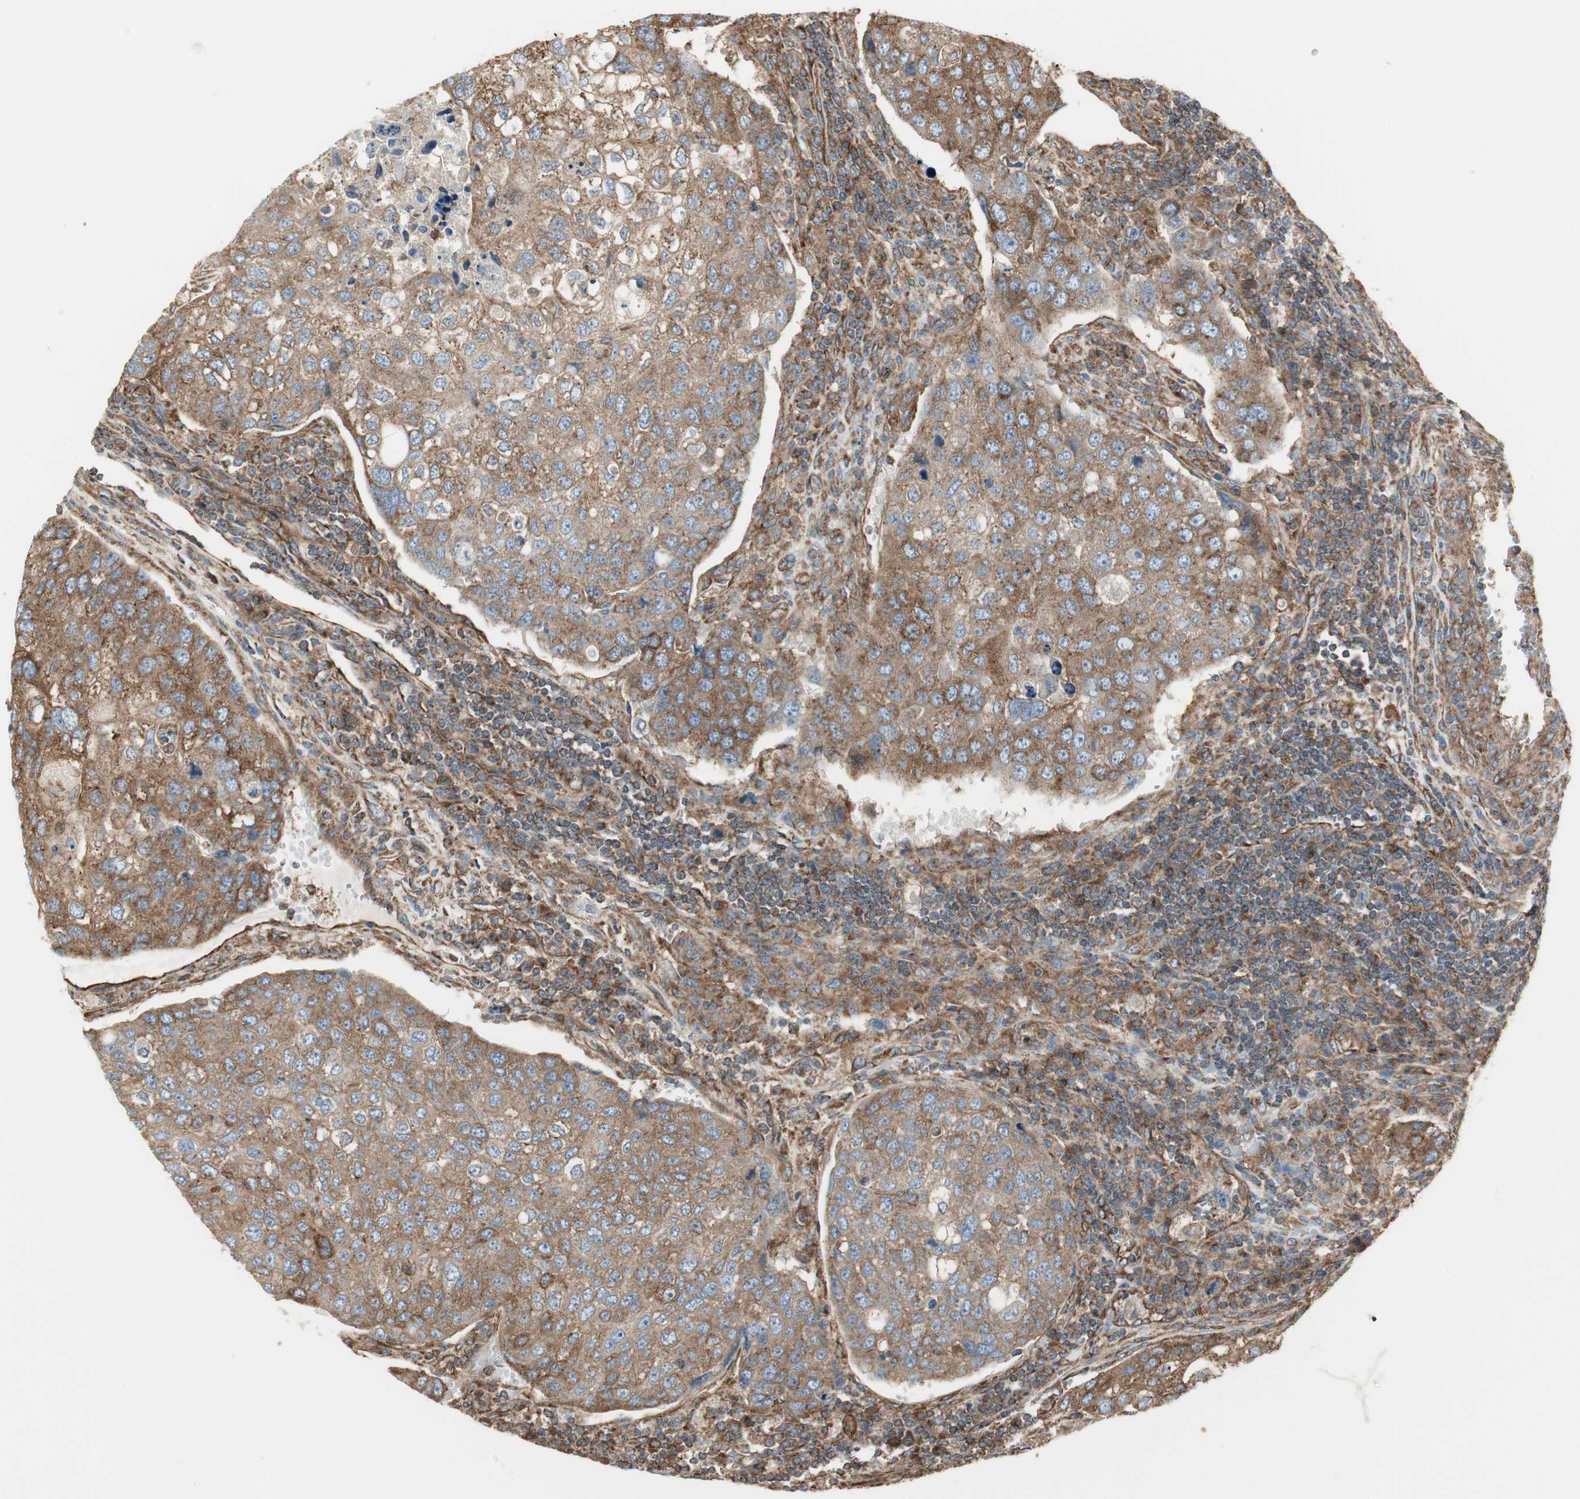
{"staining": {"intensity": "moderate", "quantity": ">75%", "location": "cytoplasmic/membranous"}, "tissue": "urothelial cancer", "cell_type": "Tumor cells", "image_type": "cancer", "snomed": [{"axis": "morphology", "description": "Urothelial carcinoma, High grade"}, {"axis": "topography", "description": "Lymph node"}, {"axis": "topography", "description": "Urinary bladder"}], "caption": "High-magnification brightfield microscopy of high-grade urothelial carcinoma stained with DAB (brown) and counterstained with hematoxylin (blue). tumor cells exhibit moderate cytoplasmic/membranous expression is seen in approximately>75% of cells. (IHC, brightfield microscopy, high magnification).", "gene": "H6PD", "patient": {"sex": "male", "age": 51}}